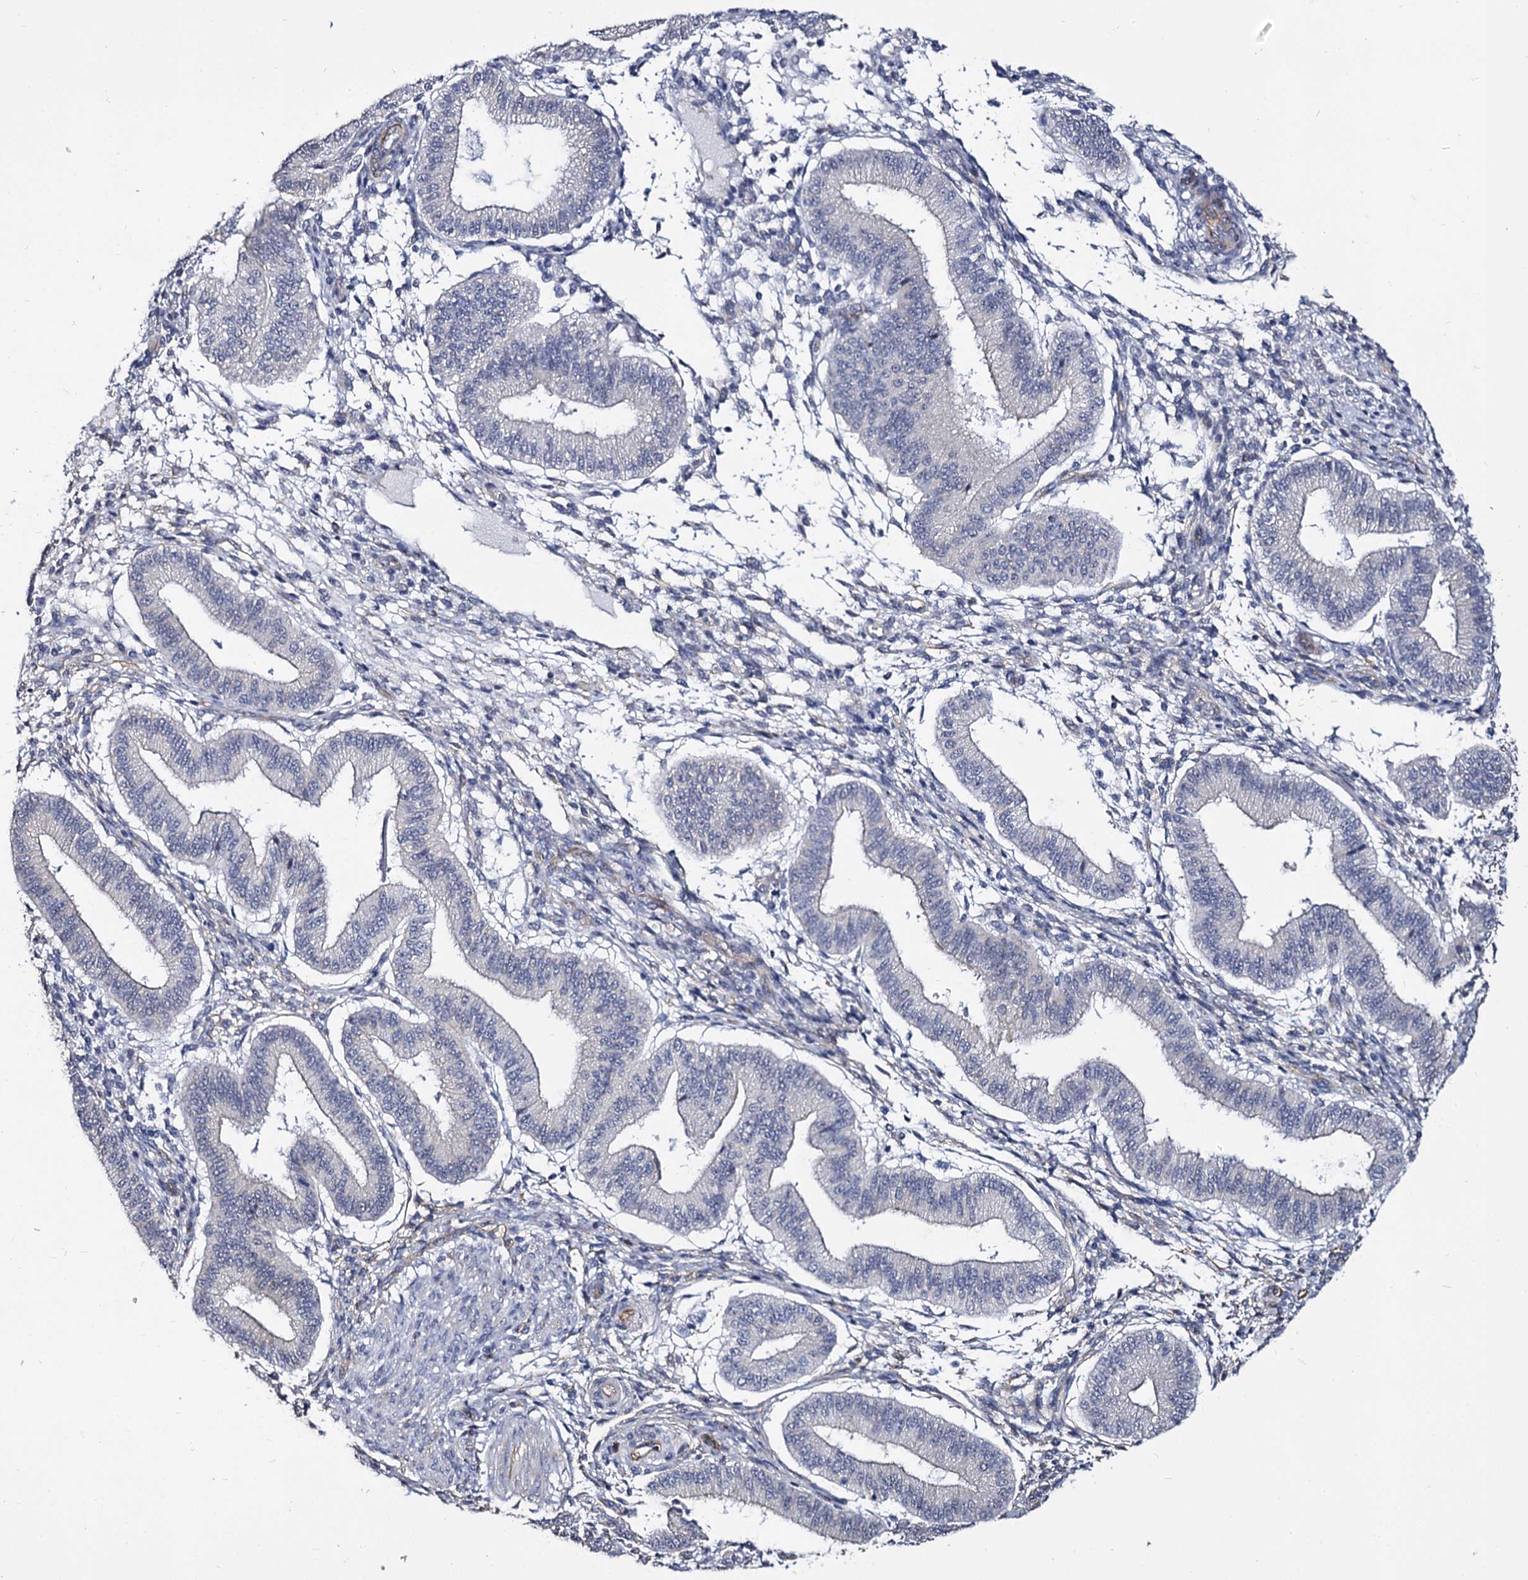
{"staining": {"intensity": "negative", "quantity": "none", "location": "none"}, "tissue": "endometrium", "cell_type": "Cells in endometrial stroma", "image_type": "normal", "snomed": [{"axis": "morphology", "description": "Normal tissue, NOS"}, {"axis": "topography", "description": "Endometrium"}], "caption": "IHC of benign human endometrium reveals no positivity in cells in endometrial stroma. (DAB (3,3'-diaminobenzidine) IHC with hematoxylin counter stain).", "gene": "CBFB", "patient": {"sex": "female", "age": 39}}